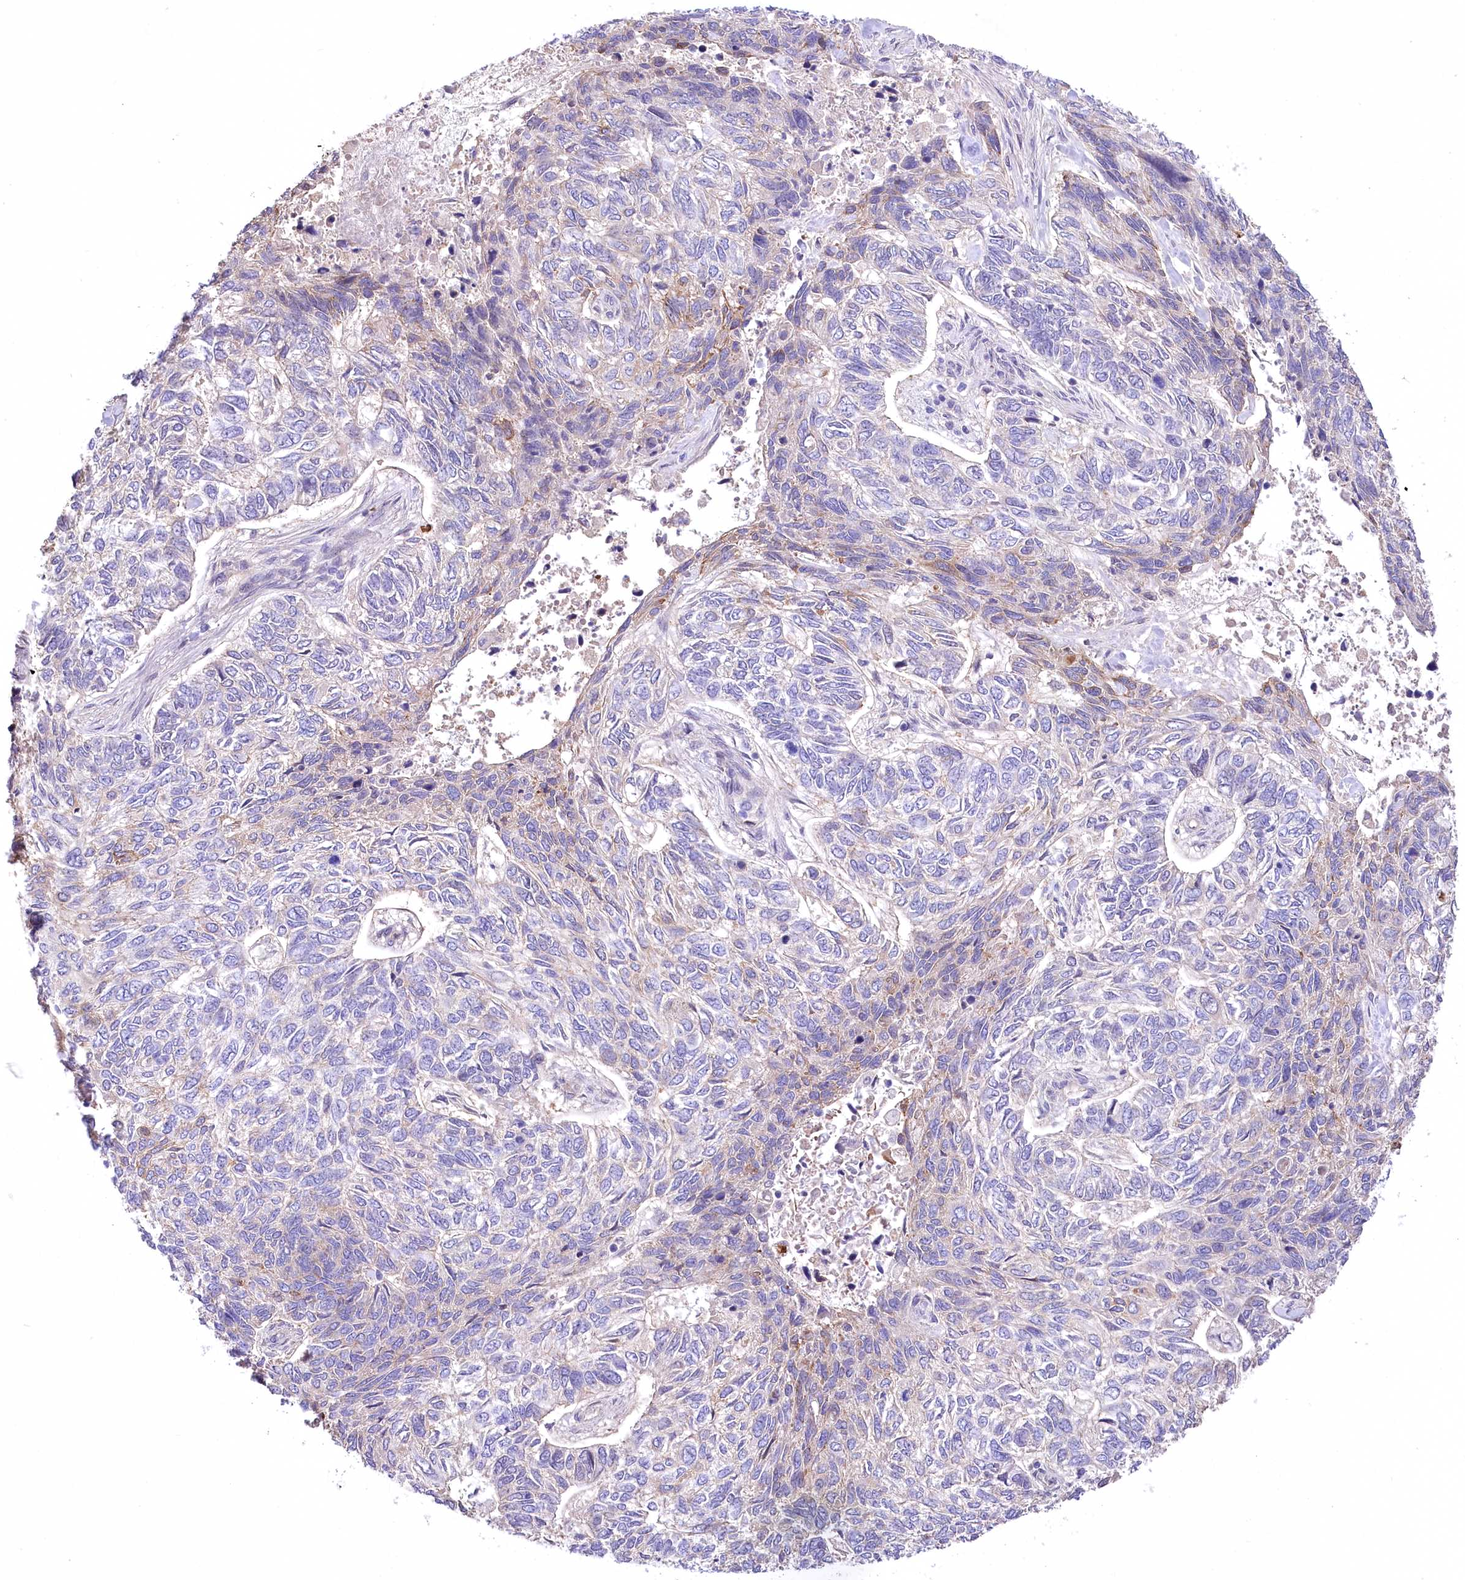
{"staining": {"intensity": "negative", "quantity": "none", "location": "none"}, "tissue": "skin cancer", "cell_type": "Tumor cells", "image_type": "cancer", "snomed": [{"axis": "morphology", "description": "Basal cell carcinoma"}, {"axis": "topography", "description": "Skin"}], "caption": "DAB immunohistochemical staining of skin basal cell carcinoma reveals no significant staining in tumor cells. (DAB IHC, high magnification).", "gene": "CEP164", "patient": {"sex": "female", "age": 65}}